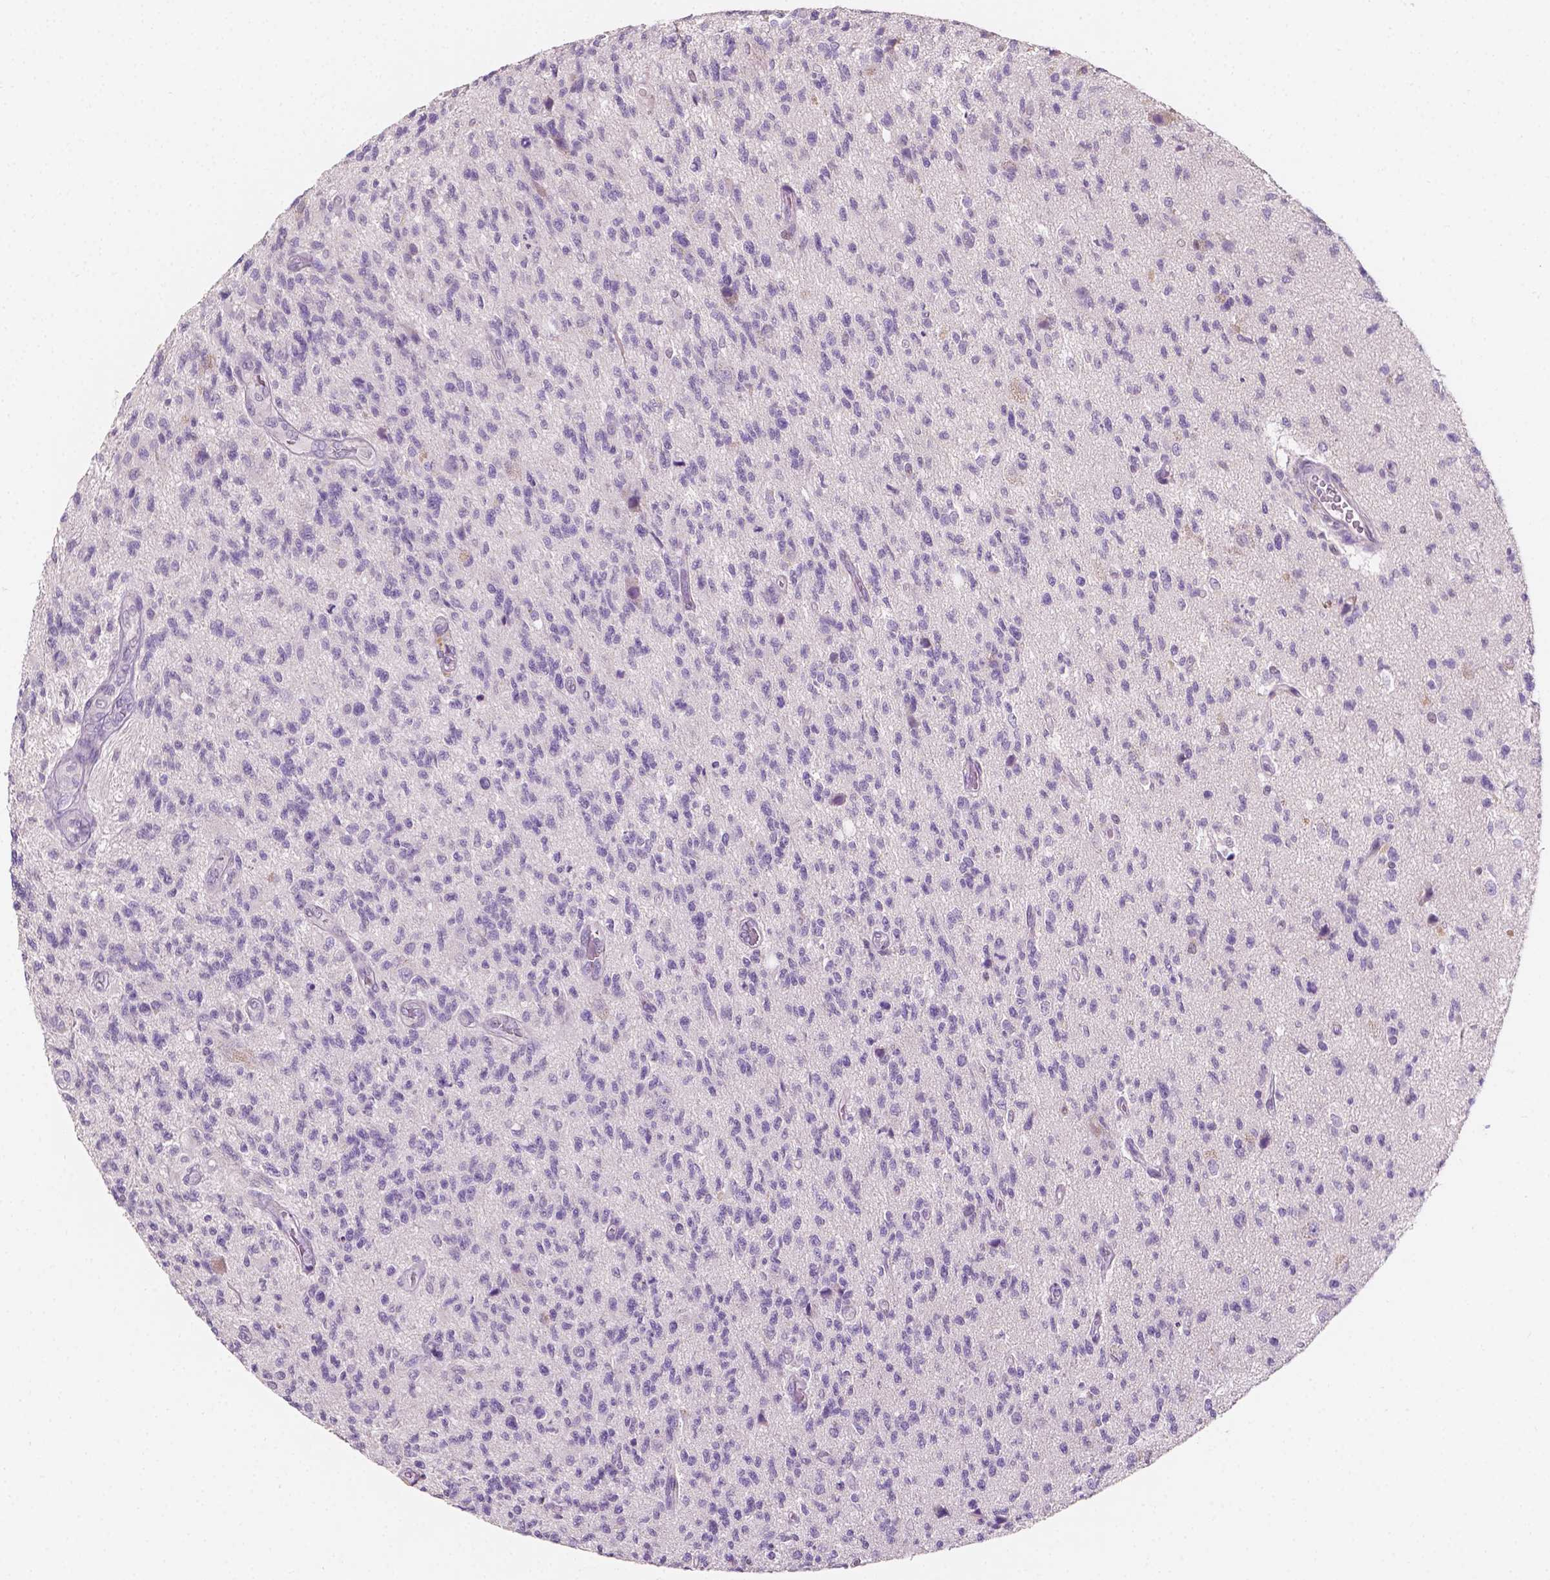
{"staining": {"intensity": "negative", "quantity": "none", "location": "none"}, "tissue": "glioma", "cell_type": "Tumor cells", "image_type": "cancer", "snomed": [{"axis": "morphology", "description": "Glioma, malignant, High grade"}, {"axis": "topography", "description": "Brain"}], "caption": "Glioma stained for a protein using immunohistochemistry displays no positivity tumor cells.", "gene": "TAL1", "patient": {"sex": "male", "age": 56}}